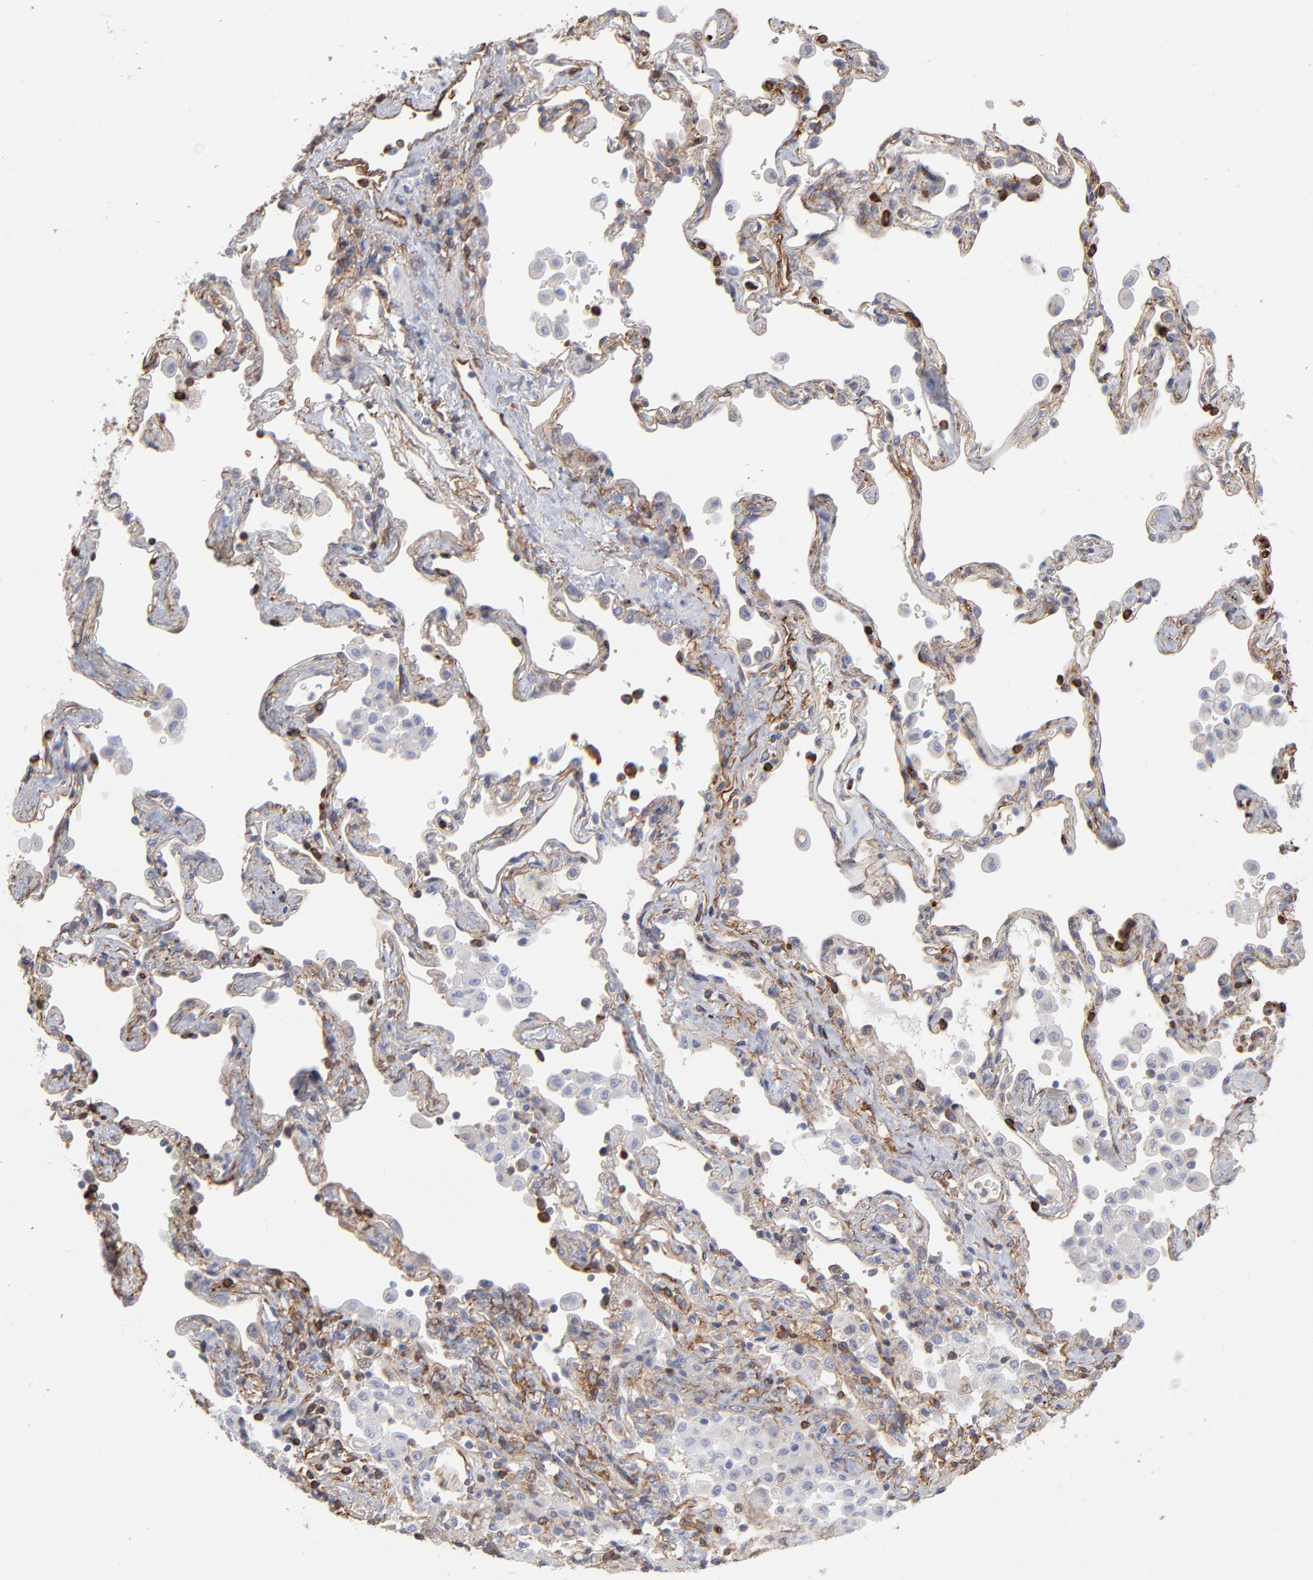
{"staining": {"intensity": "weak", "quantity": "<25%", "location": "cytoplasmic/membranous"}, "tissue": "lung cancer", "cell_type": "Tumor cells", "image_type": "cancer", "snomed": [{"axis": "morphology", "description": "Squamous cell carcinoma, NOS"}, {"axis": "topography", "description": "Lung"}], "caption": "This is an immunohistochemistry (IHC) histopathology image of human lung cancer (squamous cell carcinoma). There is no positivity in tumor cells.", "gene": "PXN", "patient": {"sex": "female", "age": 67}}